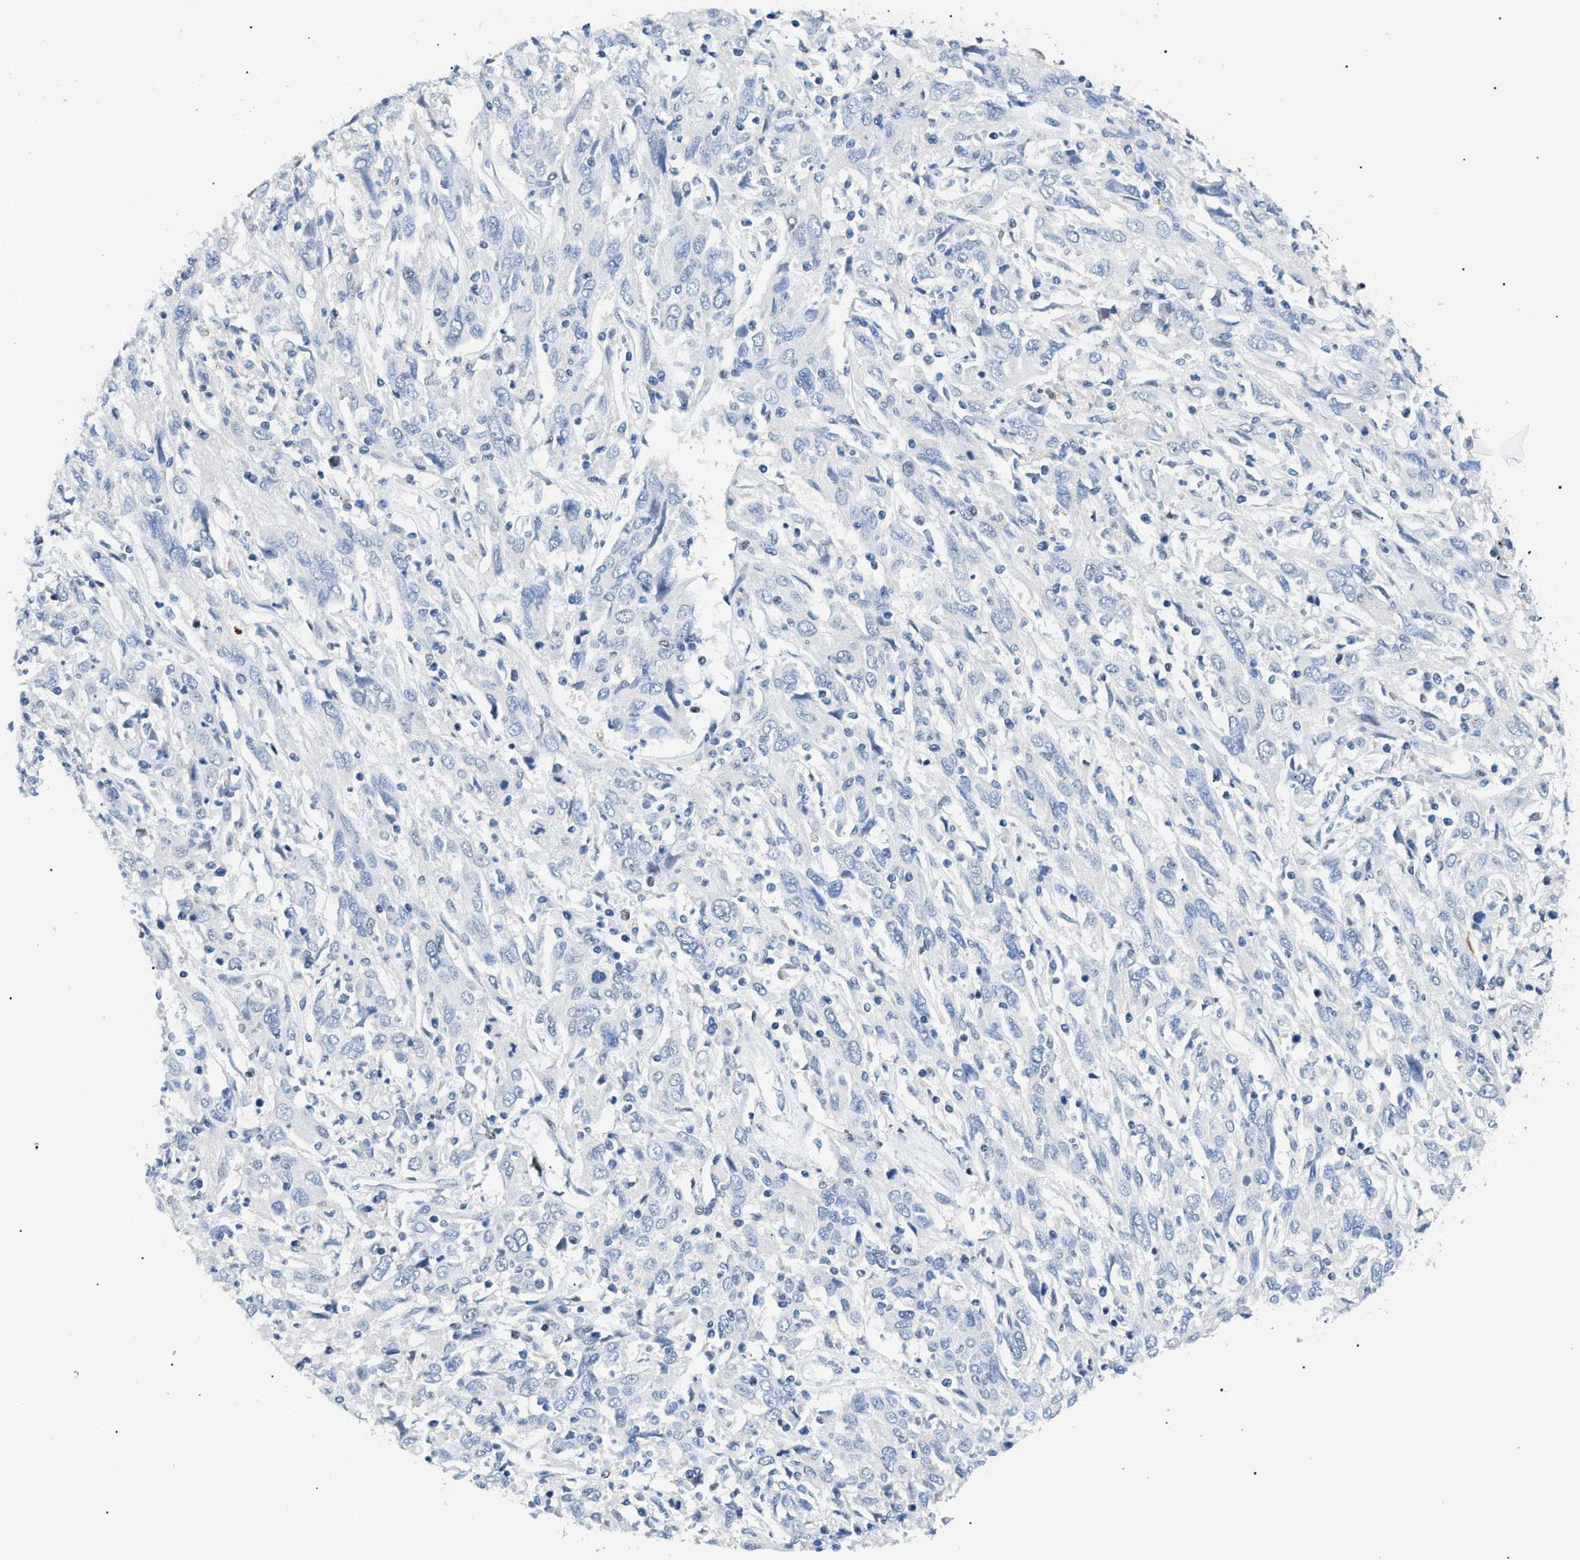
{"staining": {"intensity": "negative", "quantity": "none", "location": "none"}, "tissue": "cervical cancer", "cell_type": "Tumor cells", "image_type": "cancer", "snomed": [{"axis": "morphology", "description": "Squamous cell carcinoma, NOS"}, {"axis": "topography", "description": "Cervix"}], "caption": "The IHC photomicrograph has no significant staining in tumor cells of squamous cell carcinoma (cervical) tissue. (DAB immunohistochemistry (IHC), high magnification).", "gene": "SMARCC1", "patient": {"sex": "female", "age": 46}}